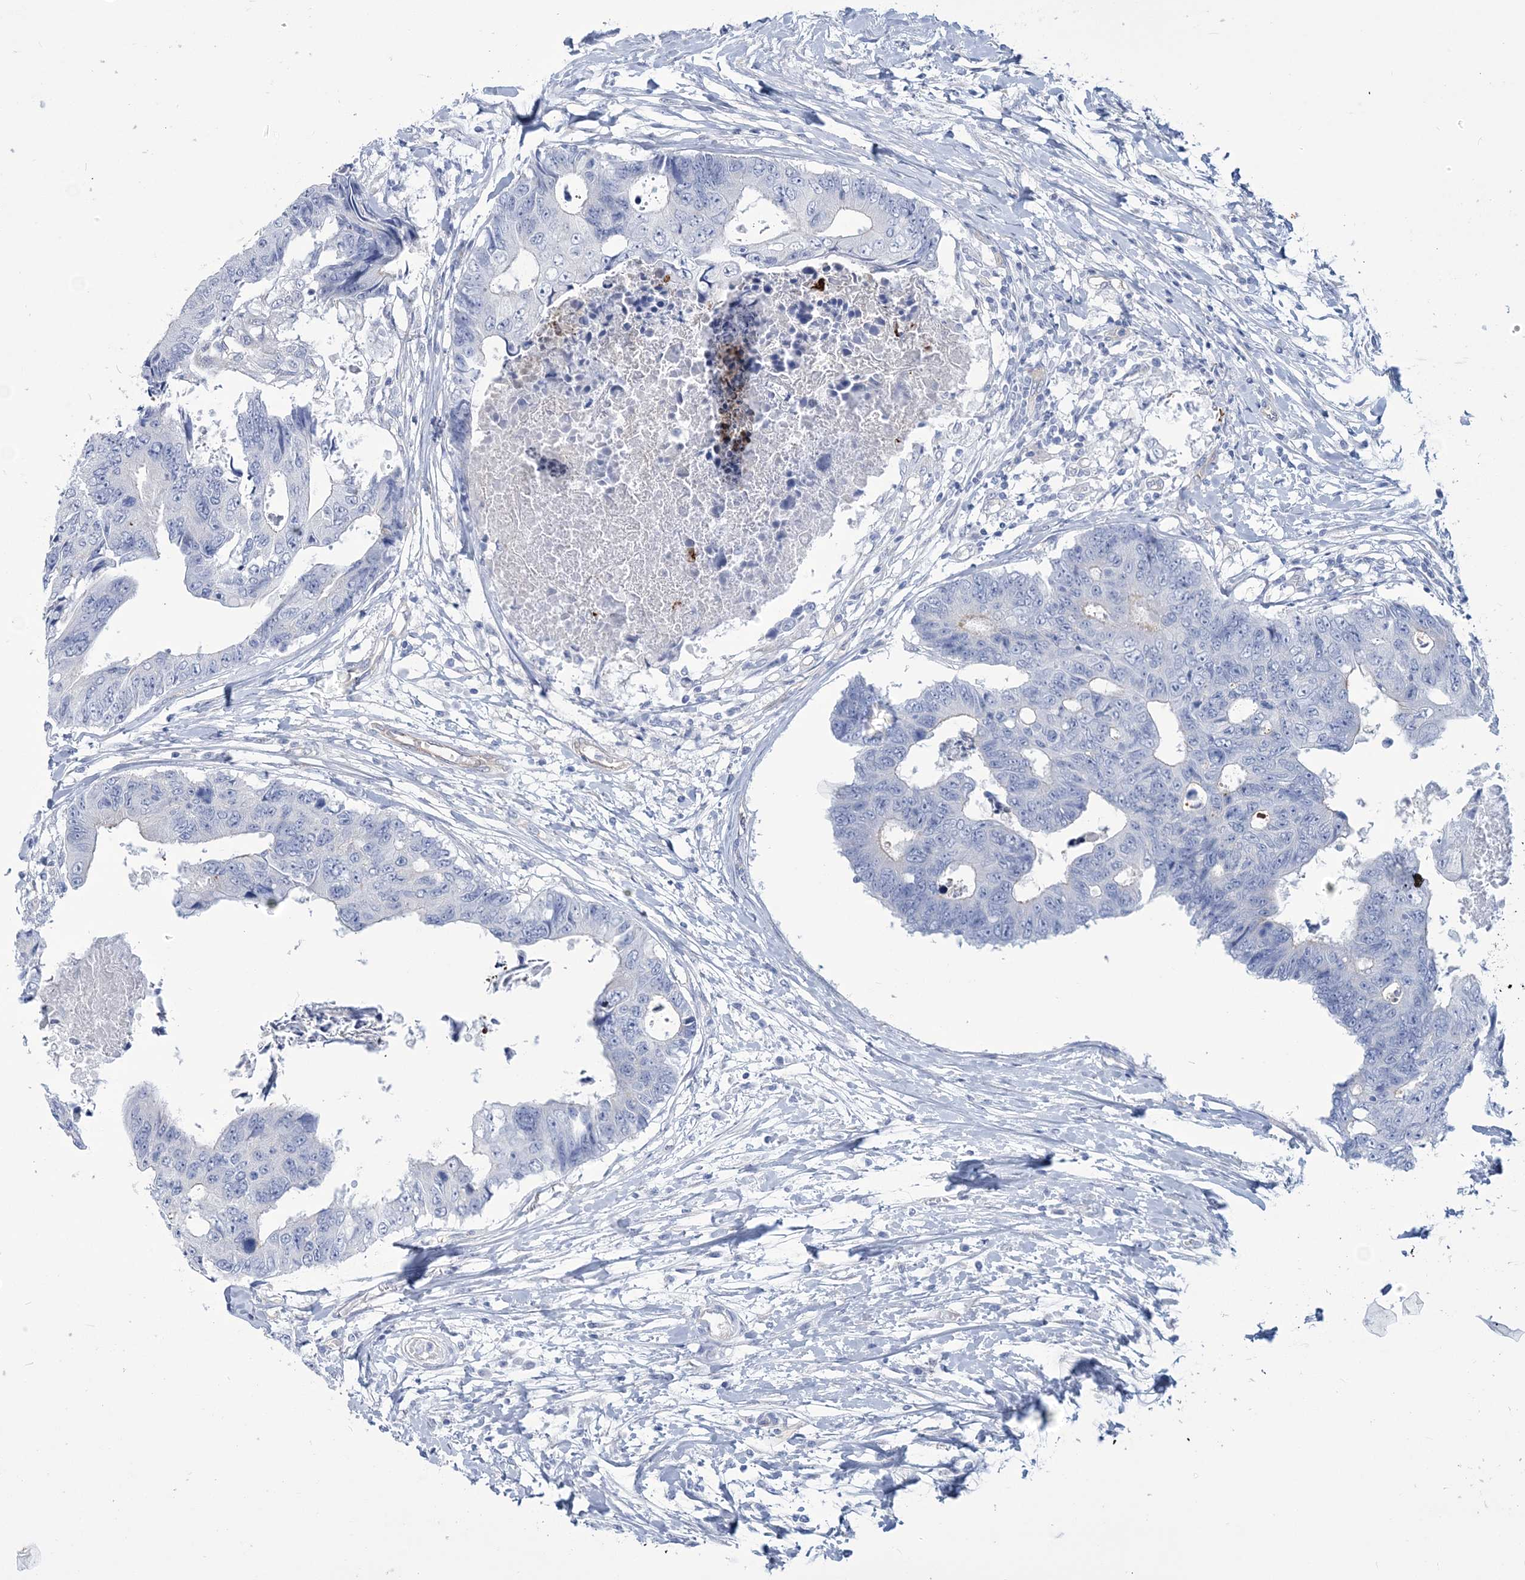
{"staining": {"intensity": "negative", "quantity": "none", "location": "none"}, "tissue": "colorectal cancer", "cell_type": "Tumor cells", "image_type": "cancer", "snomed": [{"axis": "morphology", "description": "Adenocarcinoma, NOS"}, {"axis": "topography", "description": "Rectum"}], "caption": "Human colorectal adenocarcinoma stained for a protein using immunohistochemistry demonstrates no expression in tumor cells.", "gene": "RAB11FIP5", "patient": {"sex": "male", "age": 84}}